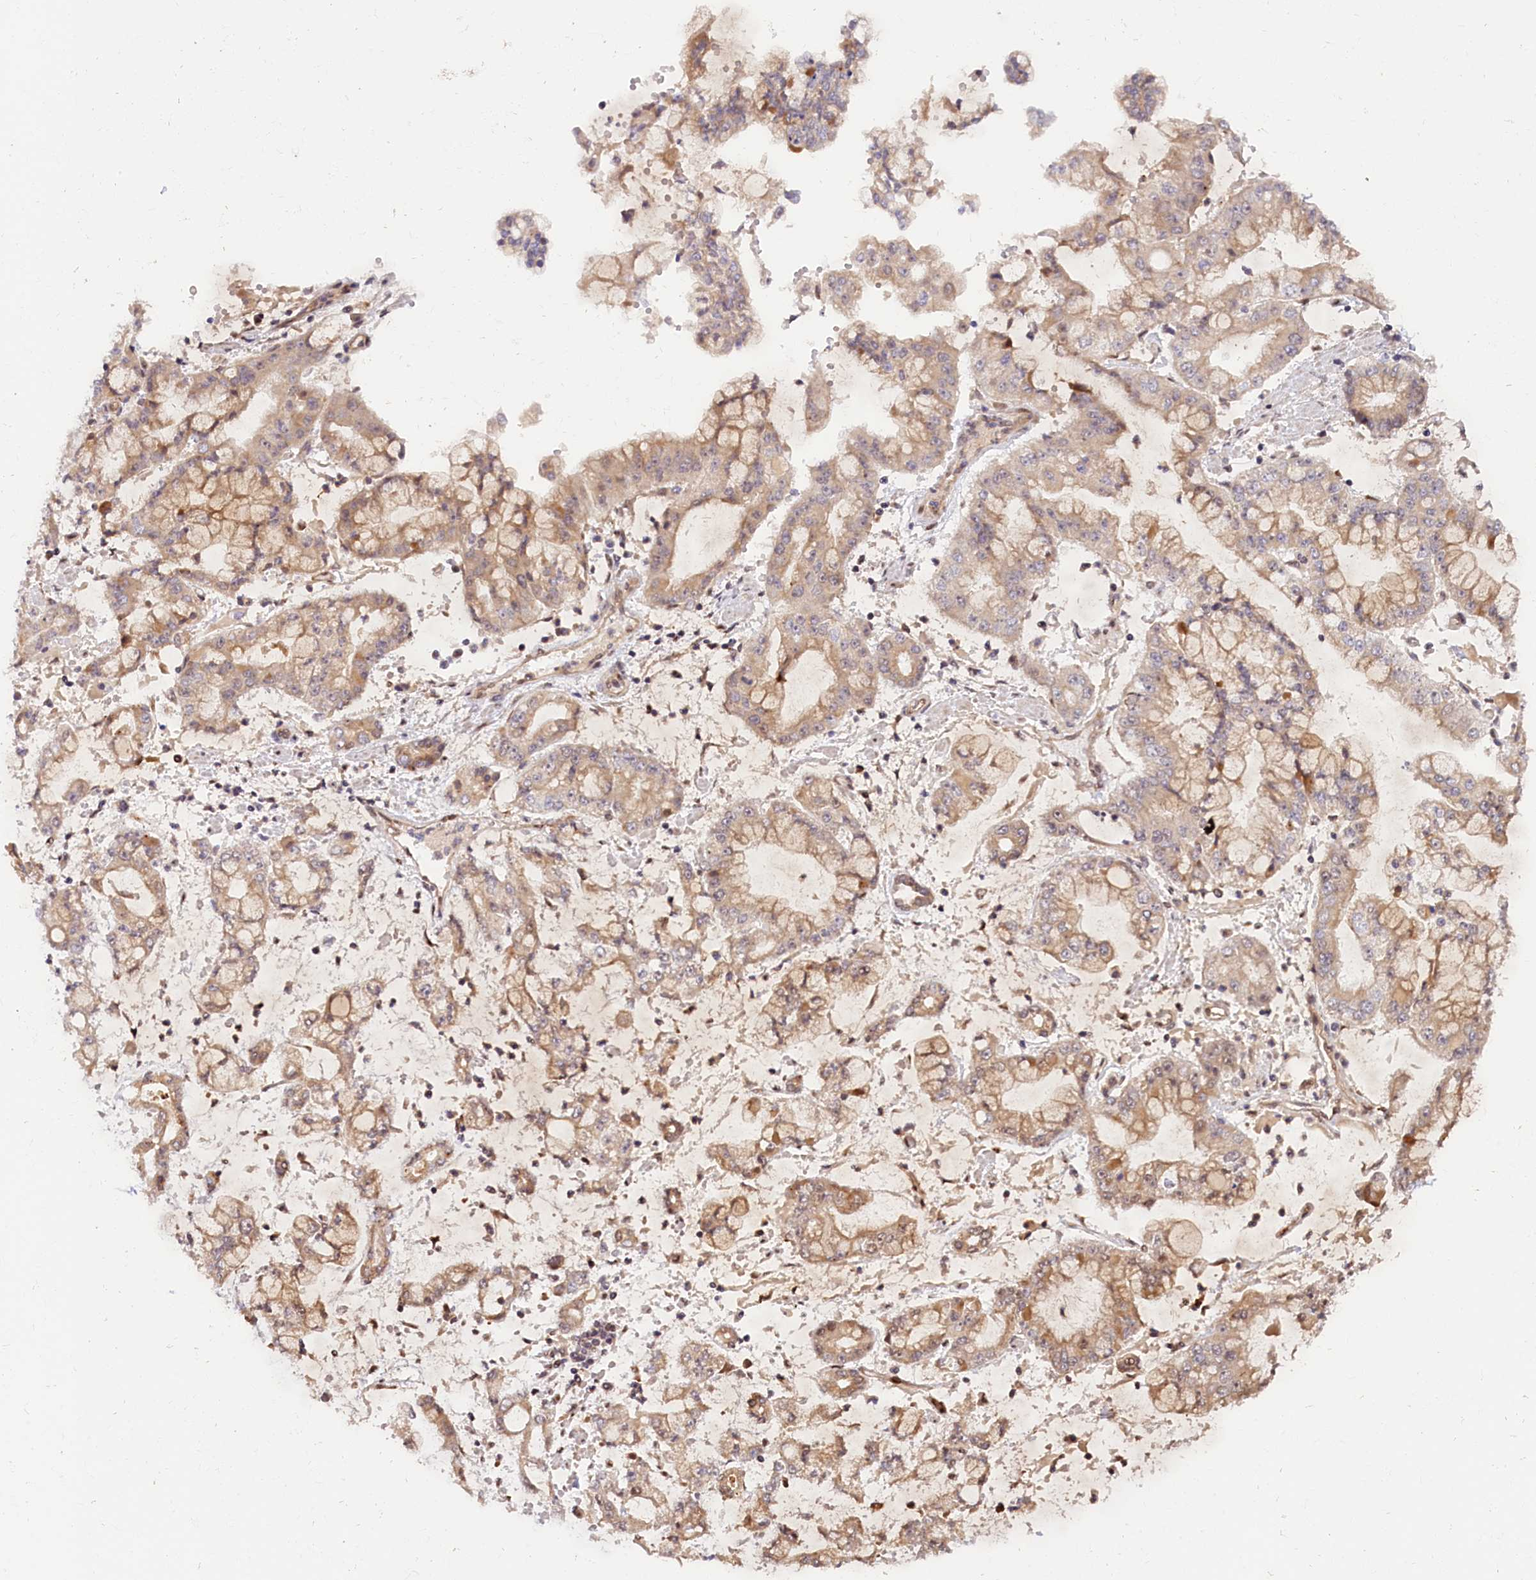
{"staining": {"intensity": "weak", "quantity": ">75%", "location": "cytoplasmic/membranous"}, "tissue": "stomach cancer", "cell_type": "Tumor cells", "image_type": "cancer", "snomed": [{"axis": "morphology", "description": "Adenocarcinoma, NOS"}, {"axis": "topography", "description": "Stomach"}], "caption": "An image showing weak cytoplasmic/membranous positivity in about >75% of tumor cells in stomach adenocarcinoma, as visualized by brown immunohistochemical staining.", "gene": "ANKRD24", "patient": {"sex": "male", "age": 76}}